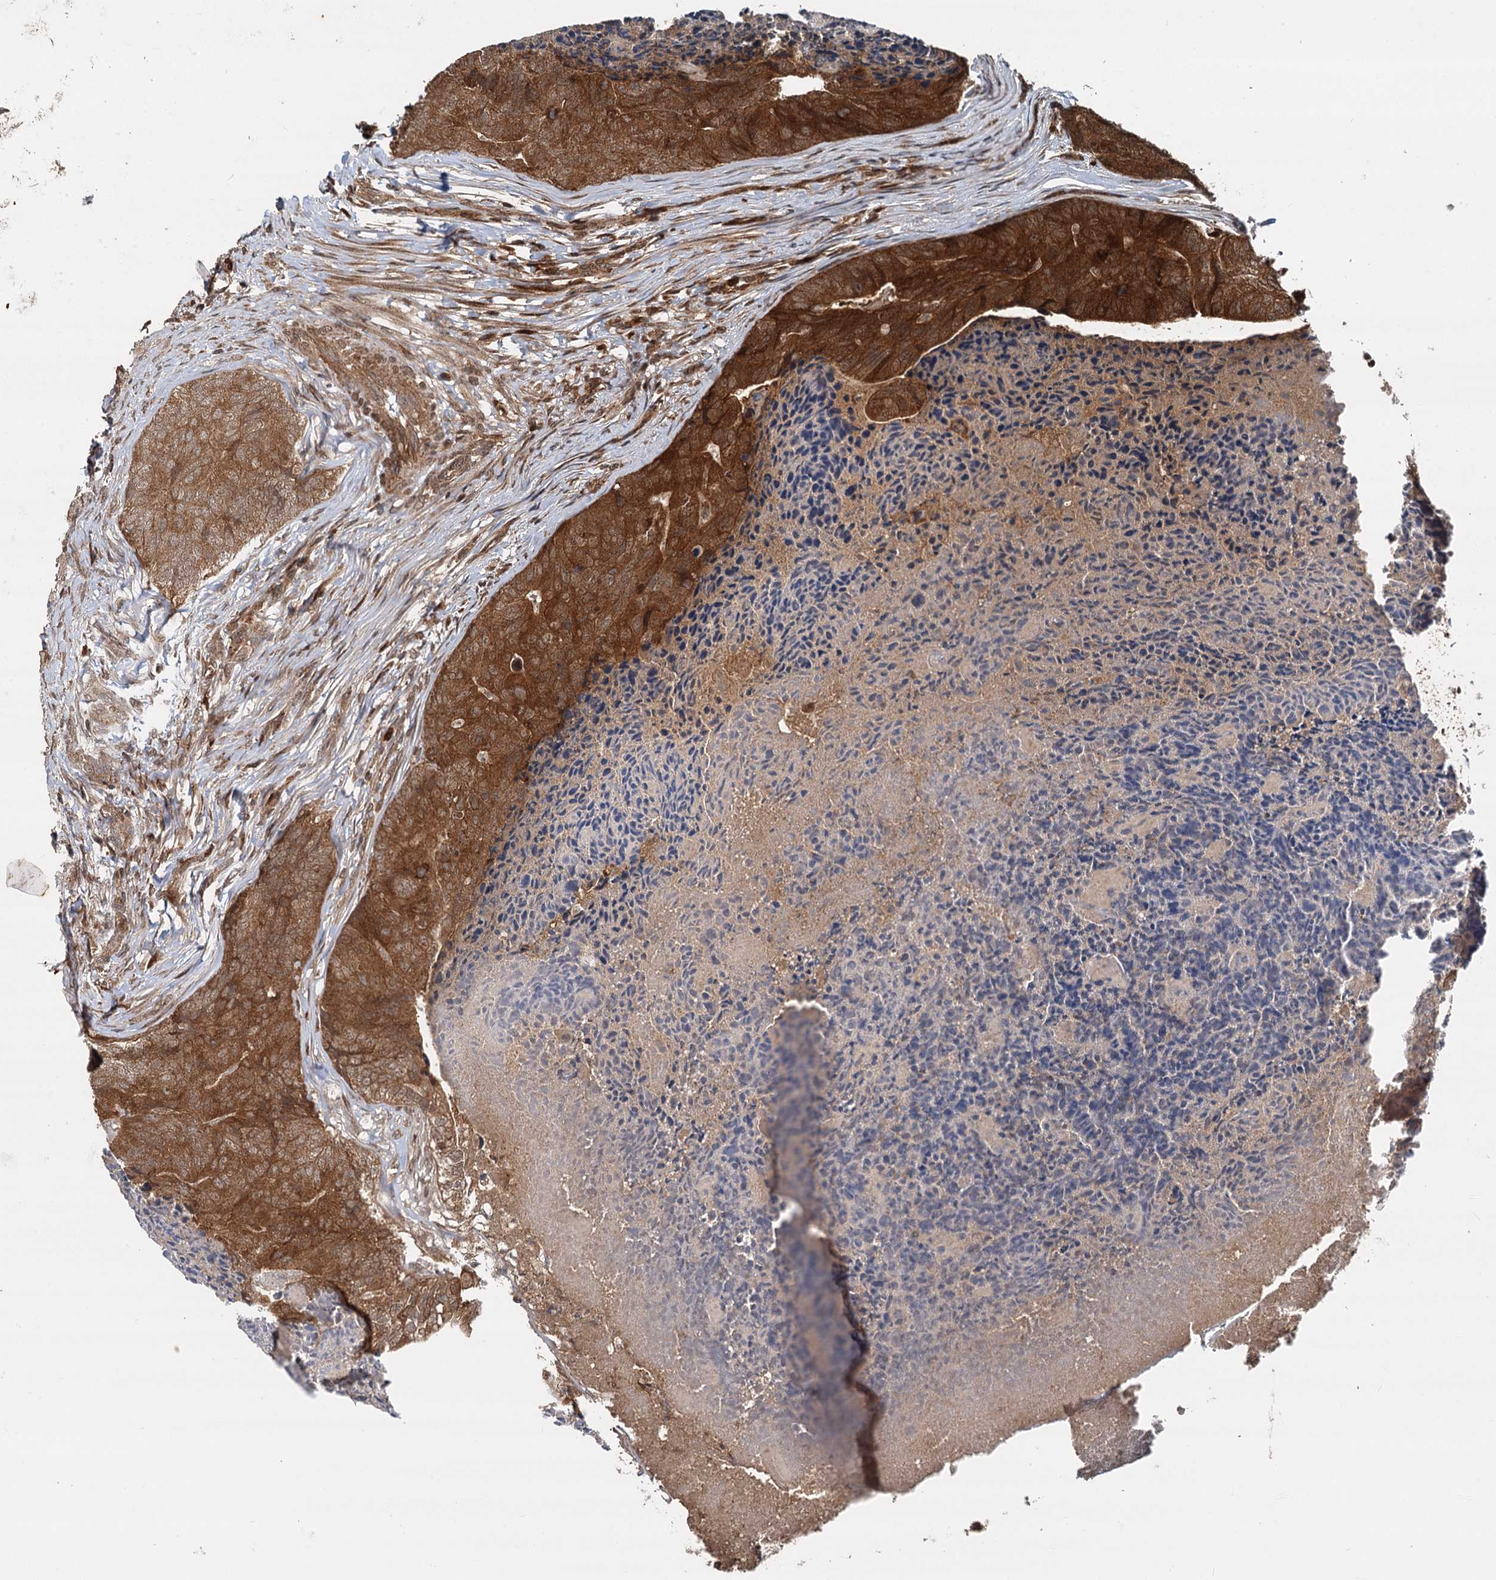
{"staining": {"intensity": "strong", "quantity": ">75%", "location": "cytoplasmic/membranous"}, "tissue": "colorectal cancer", "cell_type": "Tumor cells", "image_type": "cancer", "snomed": [{"axis": "morphology", "description": "Adenocarcinoma, NOS"}, {"axis": "topography", "description": "Colon"}], "caption": "Colorectal cancer (adenocarcinoma) stained for a protein (brown) reveals strong cytoplasmic/membranous positive positivity in approximately >75% of tumor cells.", "gene": "STUB1", "patient": {"sex": "female", "age": 67}}